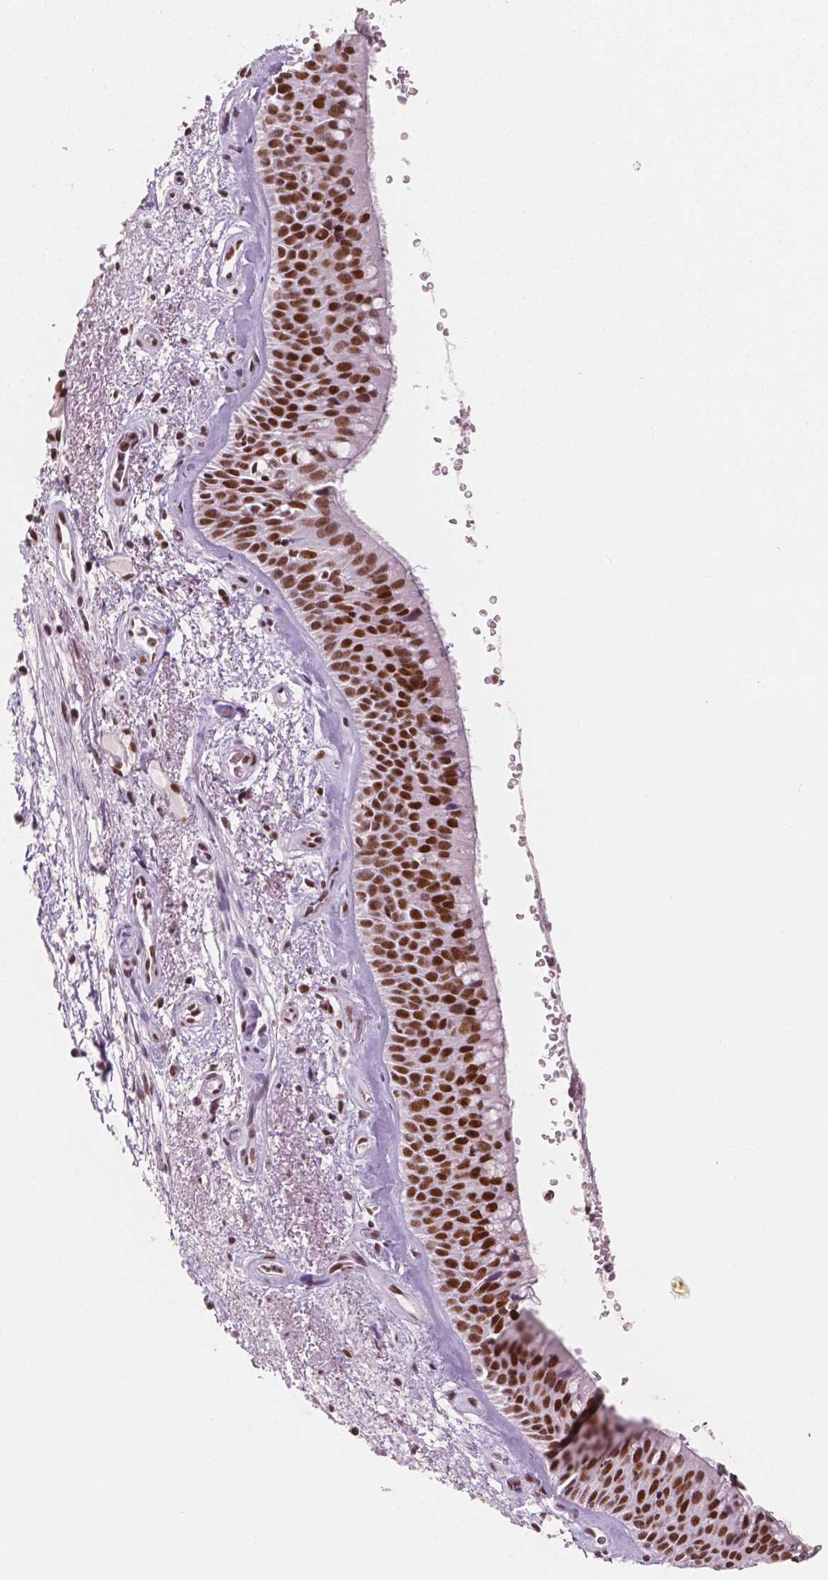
{"staining": {"intensity": "strong", "quantity": ">75%", "location": "nuclear"}, "tissue": "bronchus", "cell_type": "Respiratory epithelial cells", "image_type": "normal", "snomed": [{"axis": "morphology", "description": "Normal tissue, NOS"}, {"axis": "topography", "description": "Bronchus"}], "caption": "IHC (DAB (3,3'-diaminobenzidine)) staining of benign bronchus reveals strong nuclear protein positivity in about >75% of respiratory epithelial cells. Immunohistochemistry (ihc) stains the protein in brown and the nuclei are stained blue.", "gene": "HDAC1", "patient": {"sex": "male", "age": 48}}